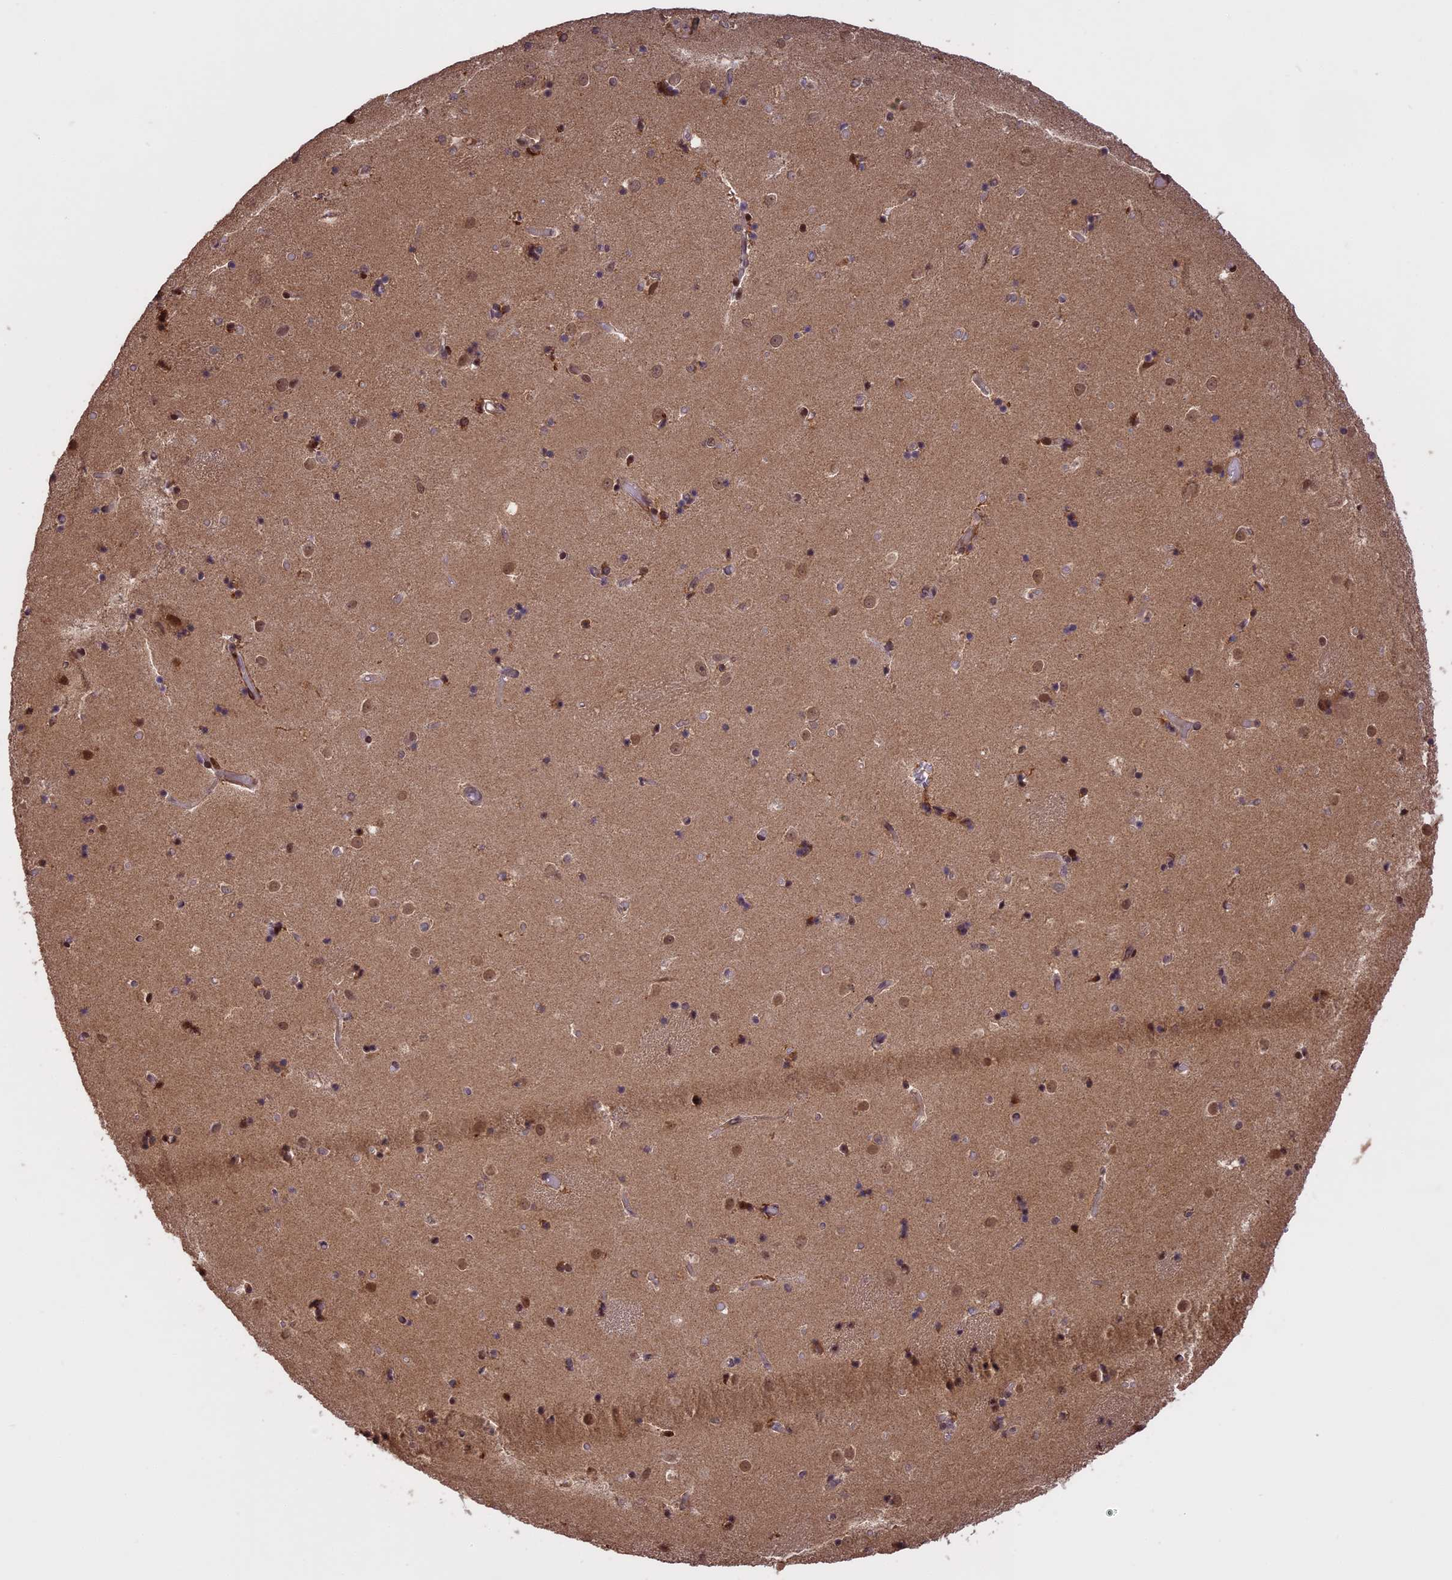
{"staining": {"intensity": "moderate", "quantity": "<25%", "location": "nuclear"}, "tissue": "caudate", "cell_type": "Glial cells", "image_type": "normal", "snomed": [{"axis": "morphology", "description": "Normal tissue, NOS"}, {"axis": "topography", "description": "Lateral ventricle wall"}], "caption": "High-power microscopy captured an immunohistochemistry photomicrograph of benign caudate, revealing moderate nuclear positivity in about <25% of glial cells. (DAB IHC with brightfield microscopy, high magnification).", "gene": "PRELID2", "patient": {"sex": "female", "age": 52}}